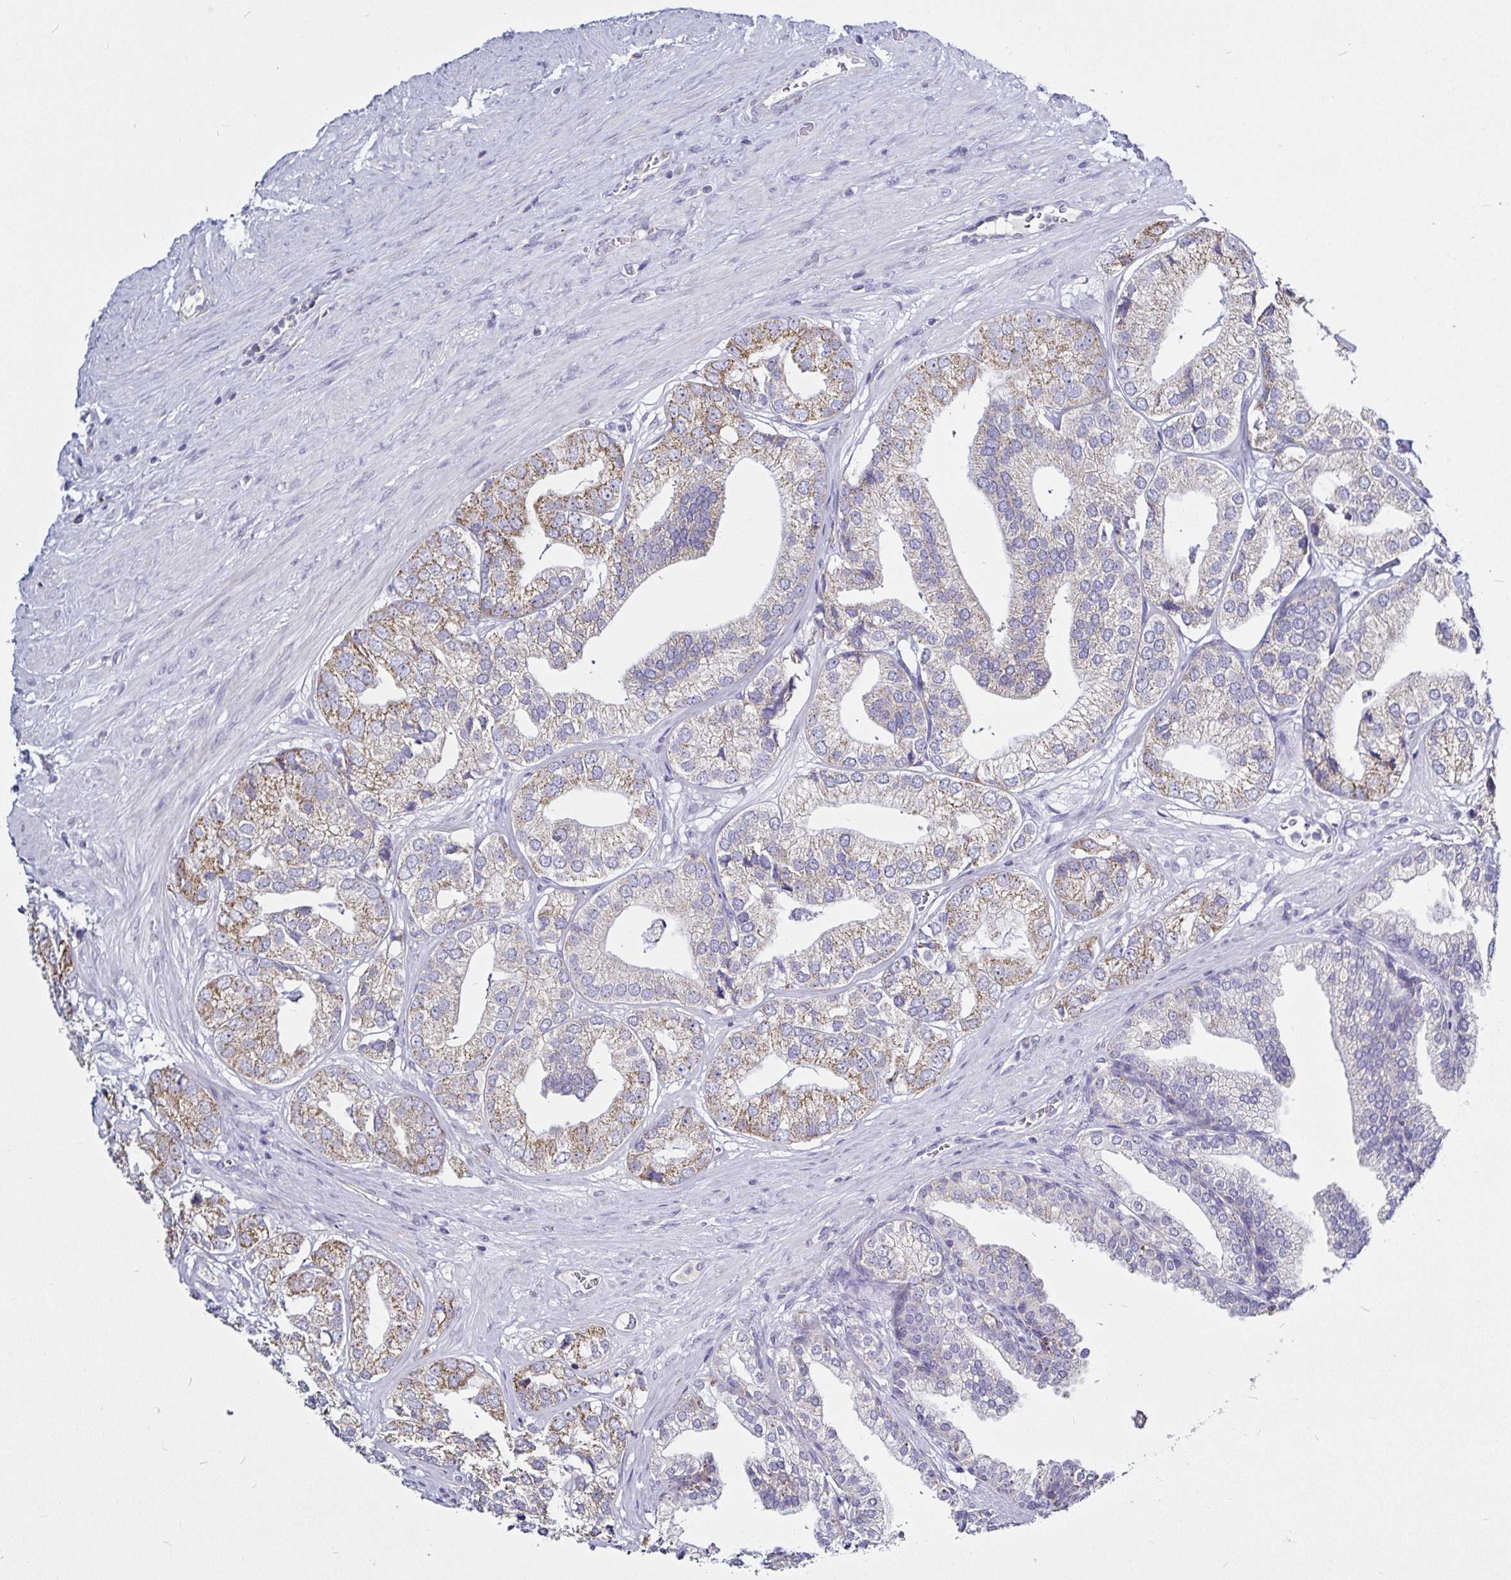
{"staining": {"intensity": "weak", "quantity": "25%-75%", "location": "cytoplasmic/membranous"}, "tissue": "prostate cancer", "cell_type": "Tumor cells", "image_type": "cancer", "snomed": [{"axis": "morphology", "description": "Adenocarcinoma, High grade"}, {"axis": "topography", "description": "Prostate"}], "caption": "A brown stain shows weak cytoplasmic/membranous expression of a protein in human high-grade adenocarcinoma (prostate) tumor cells. (DAB IHC with brightfield microscopy, high magnification).", "gene": "PGAM2", "patient": {"sex": "male", "age": 58}}